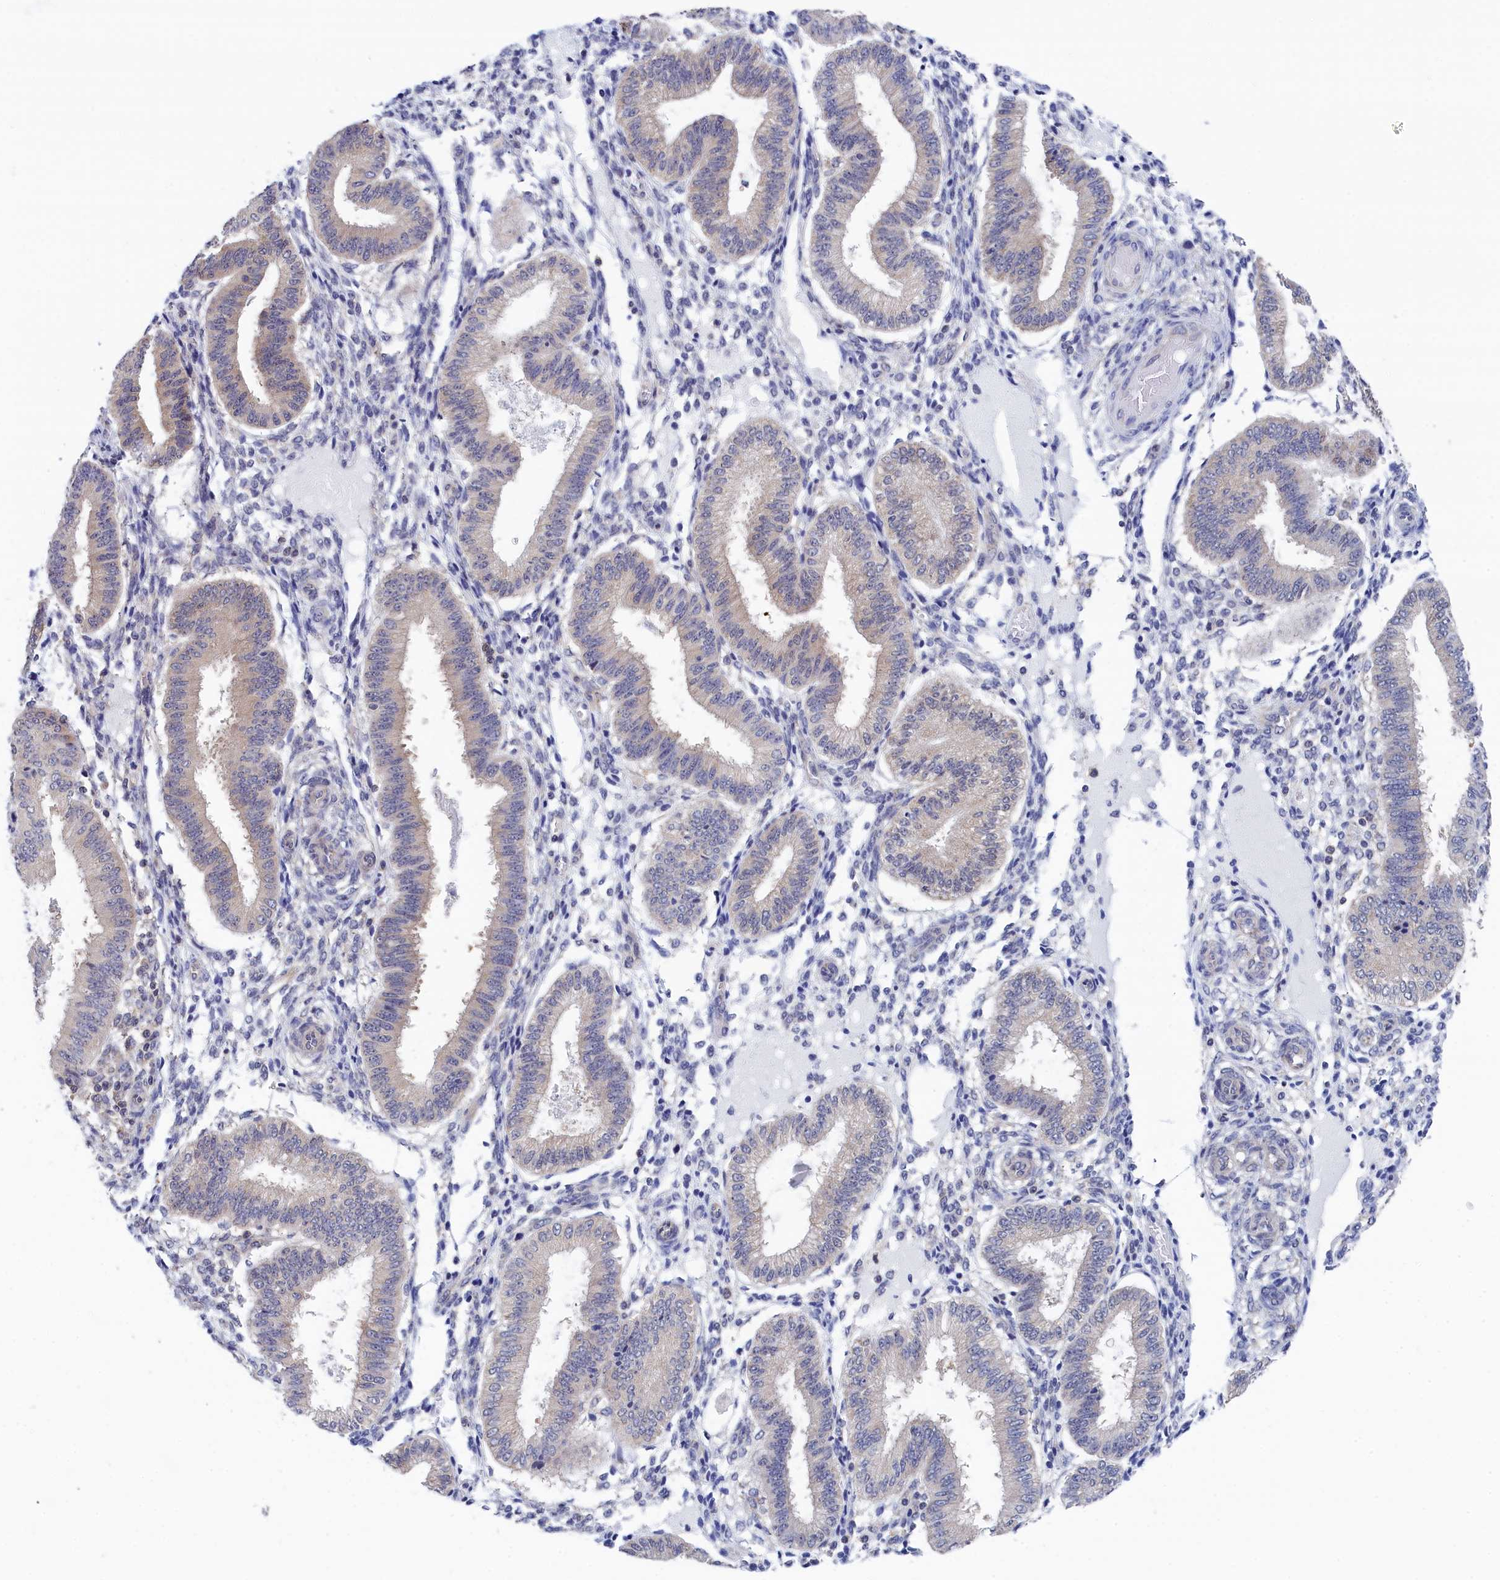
{"staining": {"intensity": "negative", "quantity": "none", "location": "none"}, "tissue": "endometrium", "cell_type": "Cells in endometrial stroma", "image_type": "normal", "snomed": [{"axis": "morphology", "description": "Normal tissue, NOS"}, {"axis": "topography", "description": "Endometrium"}], "caption": "A high-resolution micrograph shows immunohistochemistry staining of normal endometrium, which shows no significant staining in cells in endometrial stroma. (DAB (3,3'-diaminobenzidine) immunohistochemistry, high magnification).", "gene": "PGP", "patient": {"sex": "female", "age": 39}}